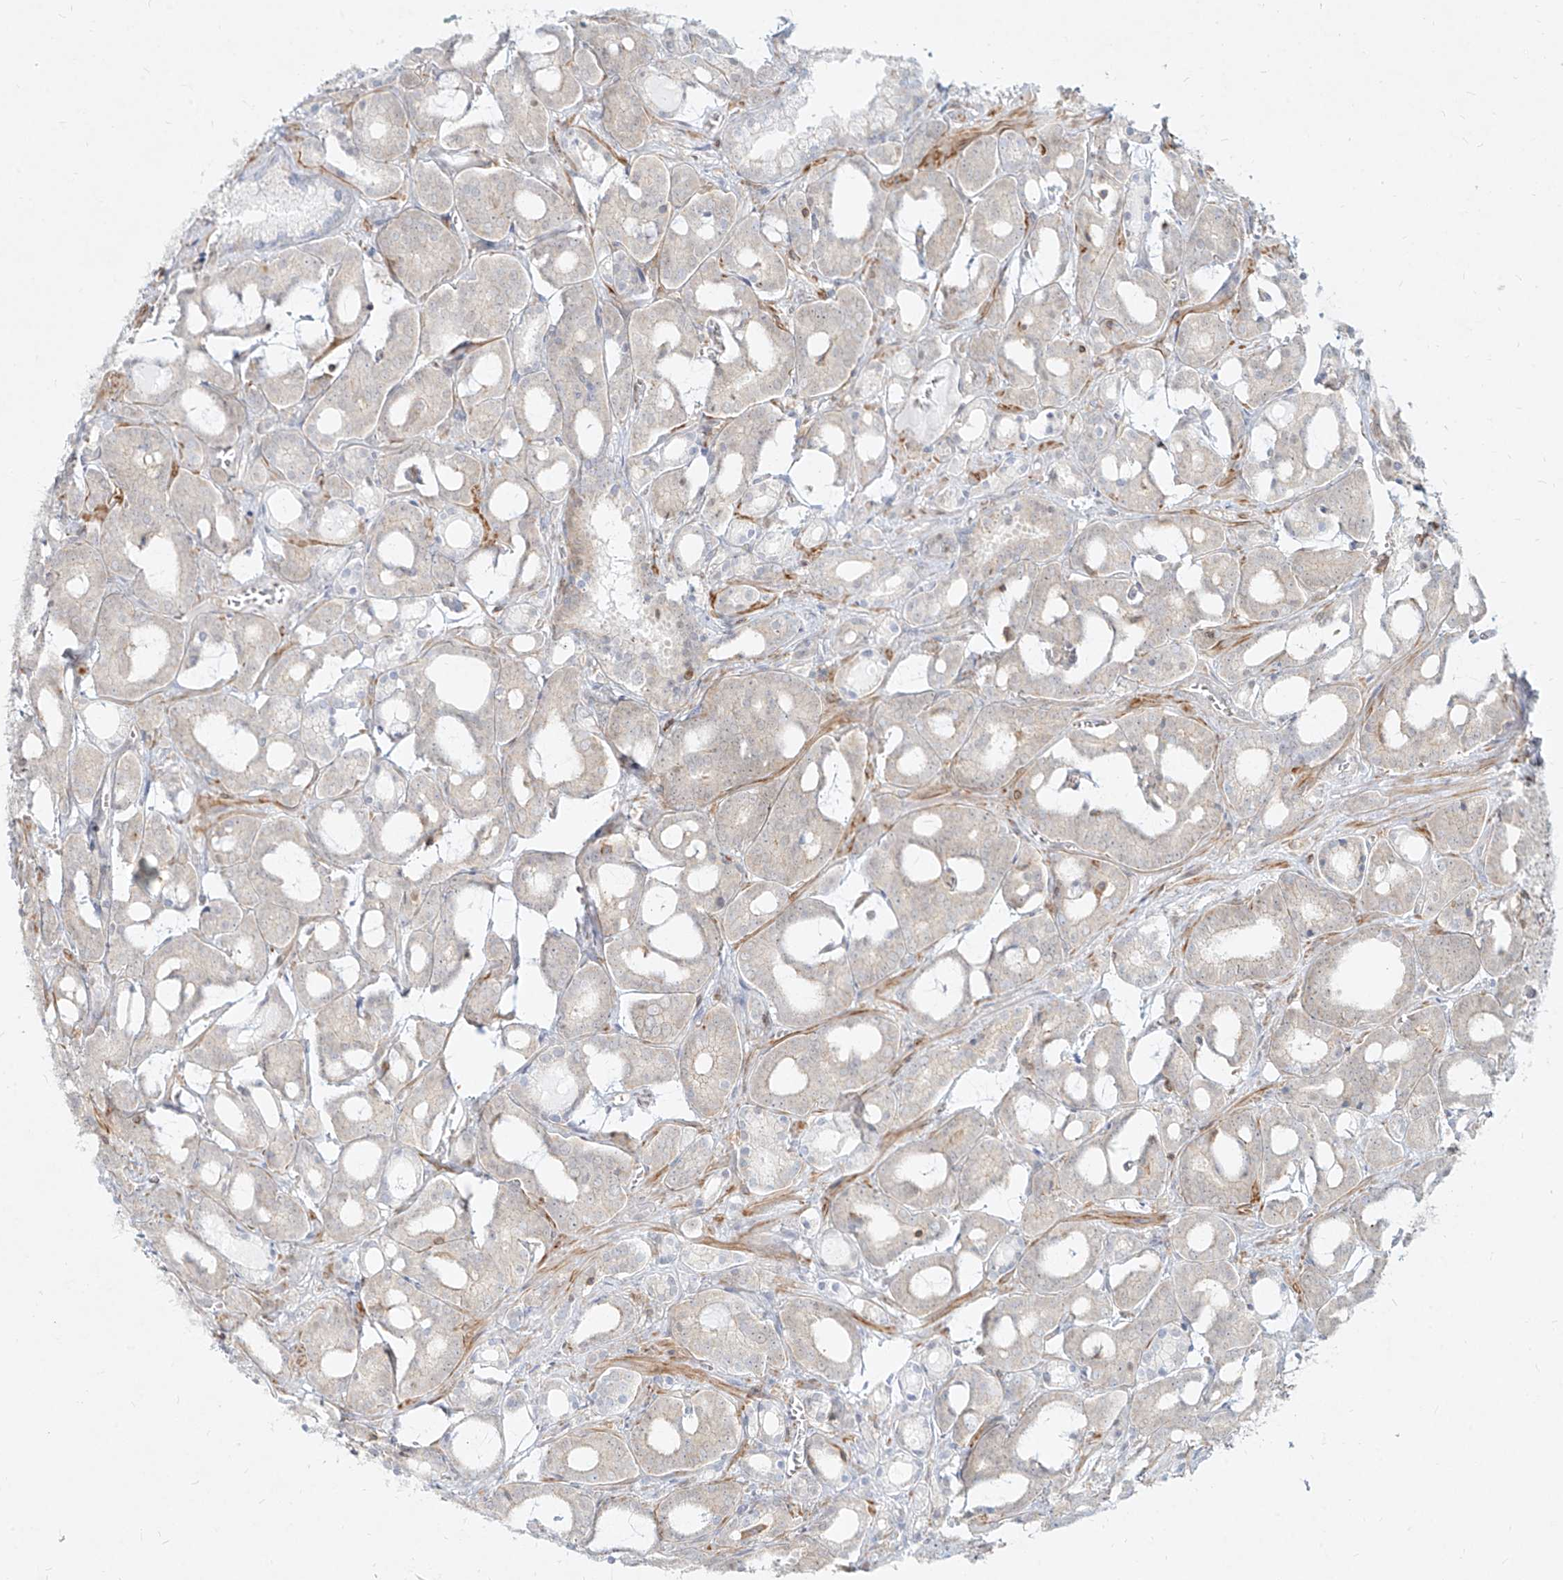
{"staining": {"intensity": "negative", "quantity": "none", "location": "none"}, "tissue": "prostate cancer", "cell_type": "Tumor cells", "image_type": "cancer", "snomed": [{"axis": "morphology", "description": "Adenocarcinoma, High grade"}, {"axis": "topography", "description": "Prostate and seminal vesicle, NOS"}], "caption": "IHC photomicrograph of neoplastic tissue: human high-grade adenocarcinoma (prostate) stained with DAB reveals no significant protein staining in tumor cells. (Immunohistochemistry, brightfield microscopy, high magnification).", "gene": "SLC2A12", "patient": {"sex": "male", "age": 67}}